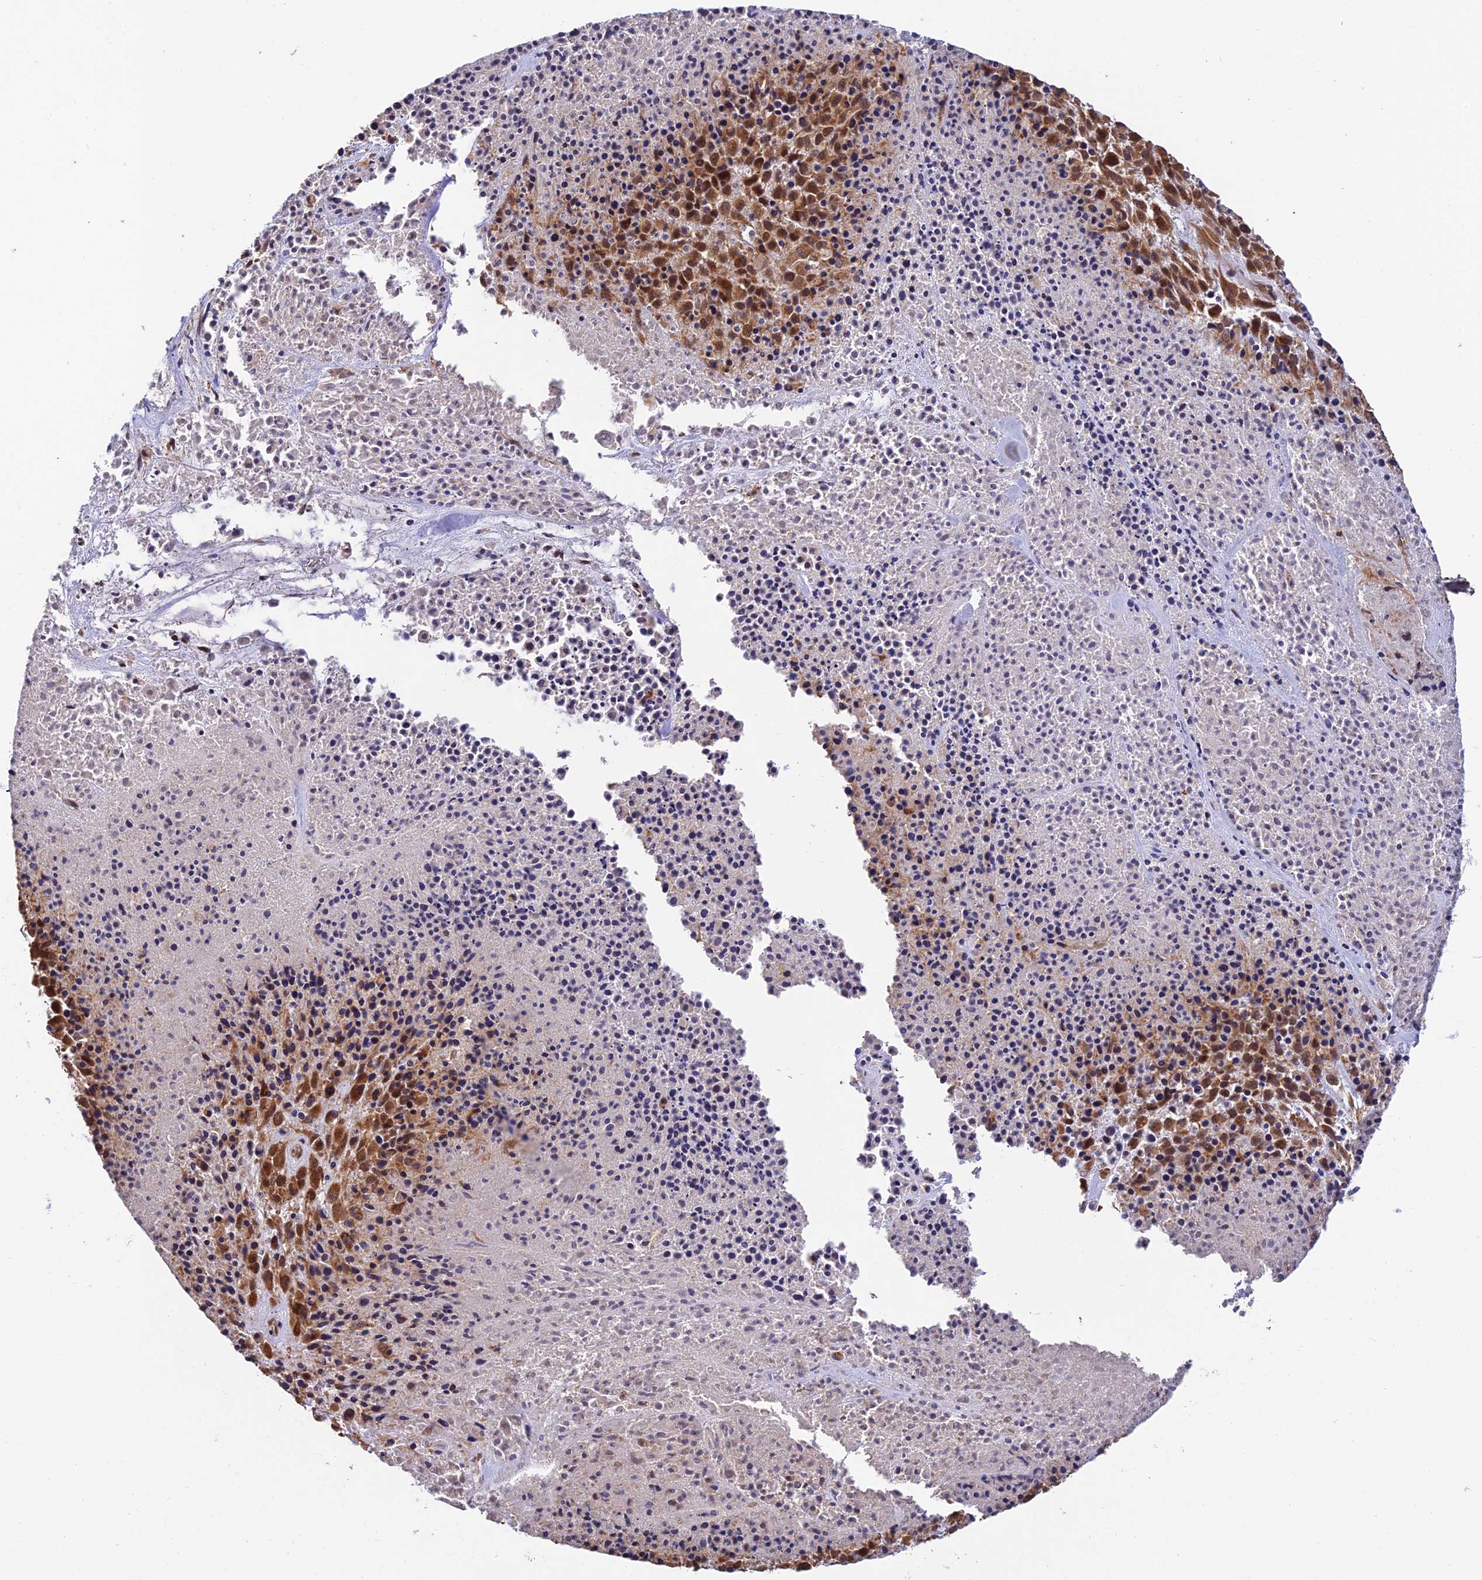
{"staining": {"intensity": "strong", "quantity": "<25%", "location": "cytoplasmic/membranous,nuclear"}, "tissue": "melanoma", "cell_type": "Tumor cells", "image_type": "cancer", "snomed": [{"axis": "morphology", "description": "Malignant melanoma, Metastatic site"}, {"axis": "topography", "description": "Skin"}], "caption": "A brown stain shows strong cytoplasmic/membranous and nuclear positivity of a protein in human malignant melanoma (metastatic site) tumor cells. The protein of interest is stained brown, and the nuclei are stained in blue (DAB (3,3'-diaminobenzidine) IHC with brightfield microscopy, high magnification).", "gene": "MNS1", "patient": {"sex": "female", "age": 81}}